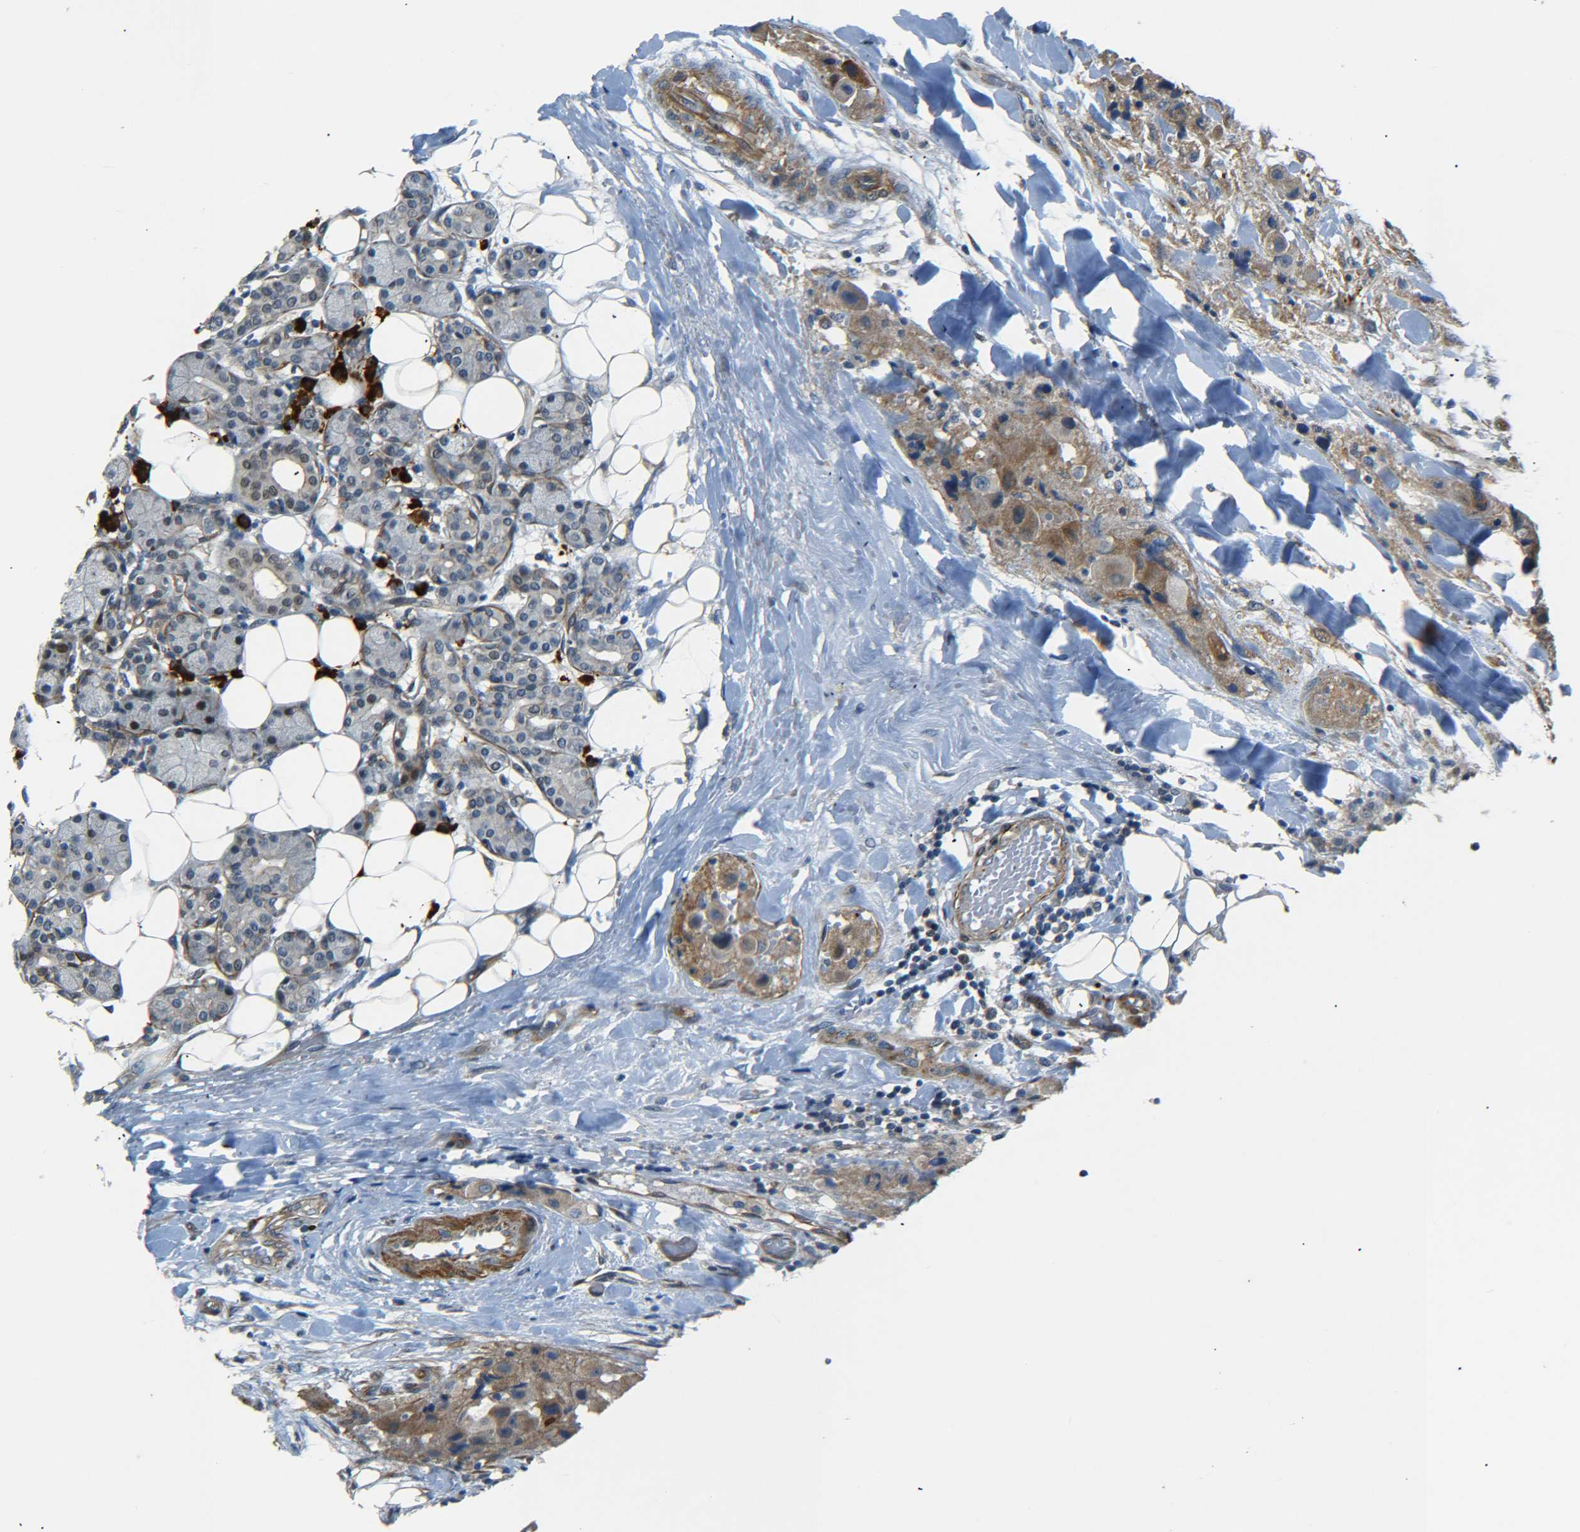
{"staining": {"intensity": "moderate", "quantity": ">75%", "location": "cytoplasmic/membranous"}, "tissue": "head and neck cancer", "cell_type": "Tumor cells", "image_type": "cancer", "snomed": [{"axis": "morphology", "description": "Normal tissue, NOS"}, {"axis": "morphology", "description": "Adenocarcinoma, NOS"}, {"axis": "topography", "description": "Salivary gland"}, {"axis": "topography", "description": "Head-Neck"}], "caption": "A high-resolution image shows IHC staining of head and neck adenocarcinoma, which shows moderate cytoplasmic/membranous positivity in about >75% of tumor cells.", "gene": "MEIS1", "patient": {"sex": "male", "age": 80}}